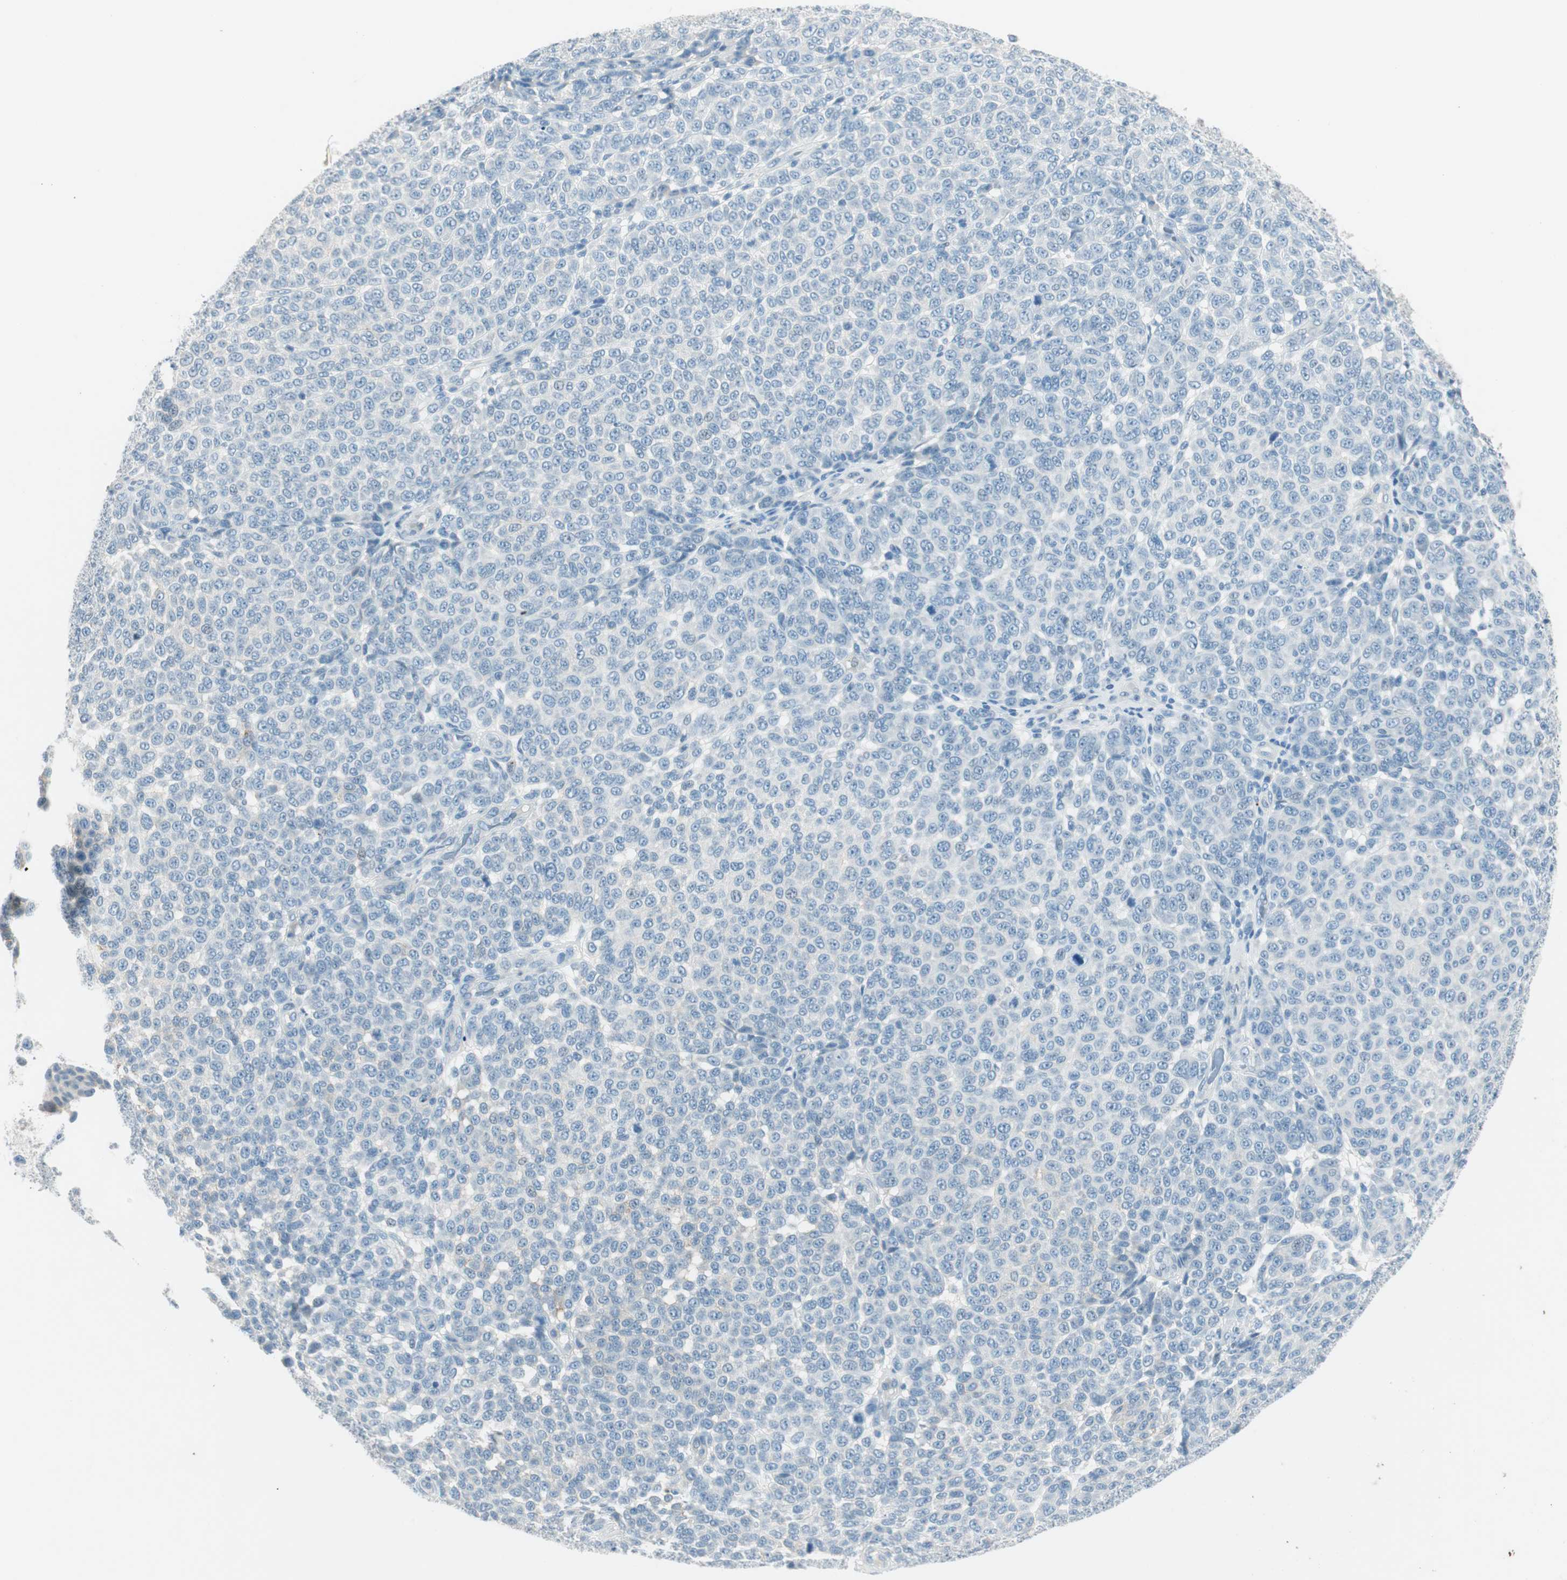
{"staining": {"intensity": "negative", "quantity": "none", "location": "none"}, "tissue": "melanoma", "cell_type": "Tumor cells", "image_type": "cancer", "snomed": [{"axis": "morphology", "description": "Malignant melanoma, NOS"}, {"axis": "topography", "description": "Skin"}], "caption": "This is an immunohistochemistry photomicrograph of human melanoma. There is no expression in tumor cells.", "gene": "GNAO1", "patient": {"sex": "male", "age": 59}}